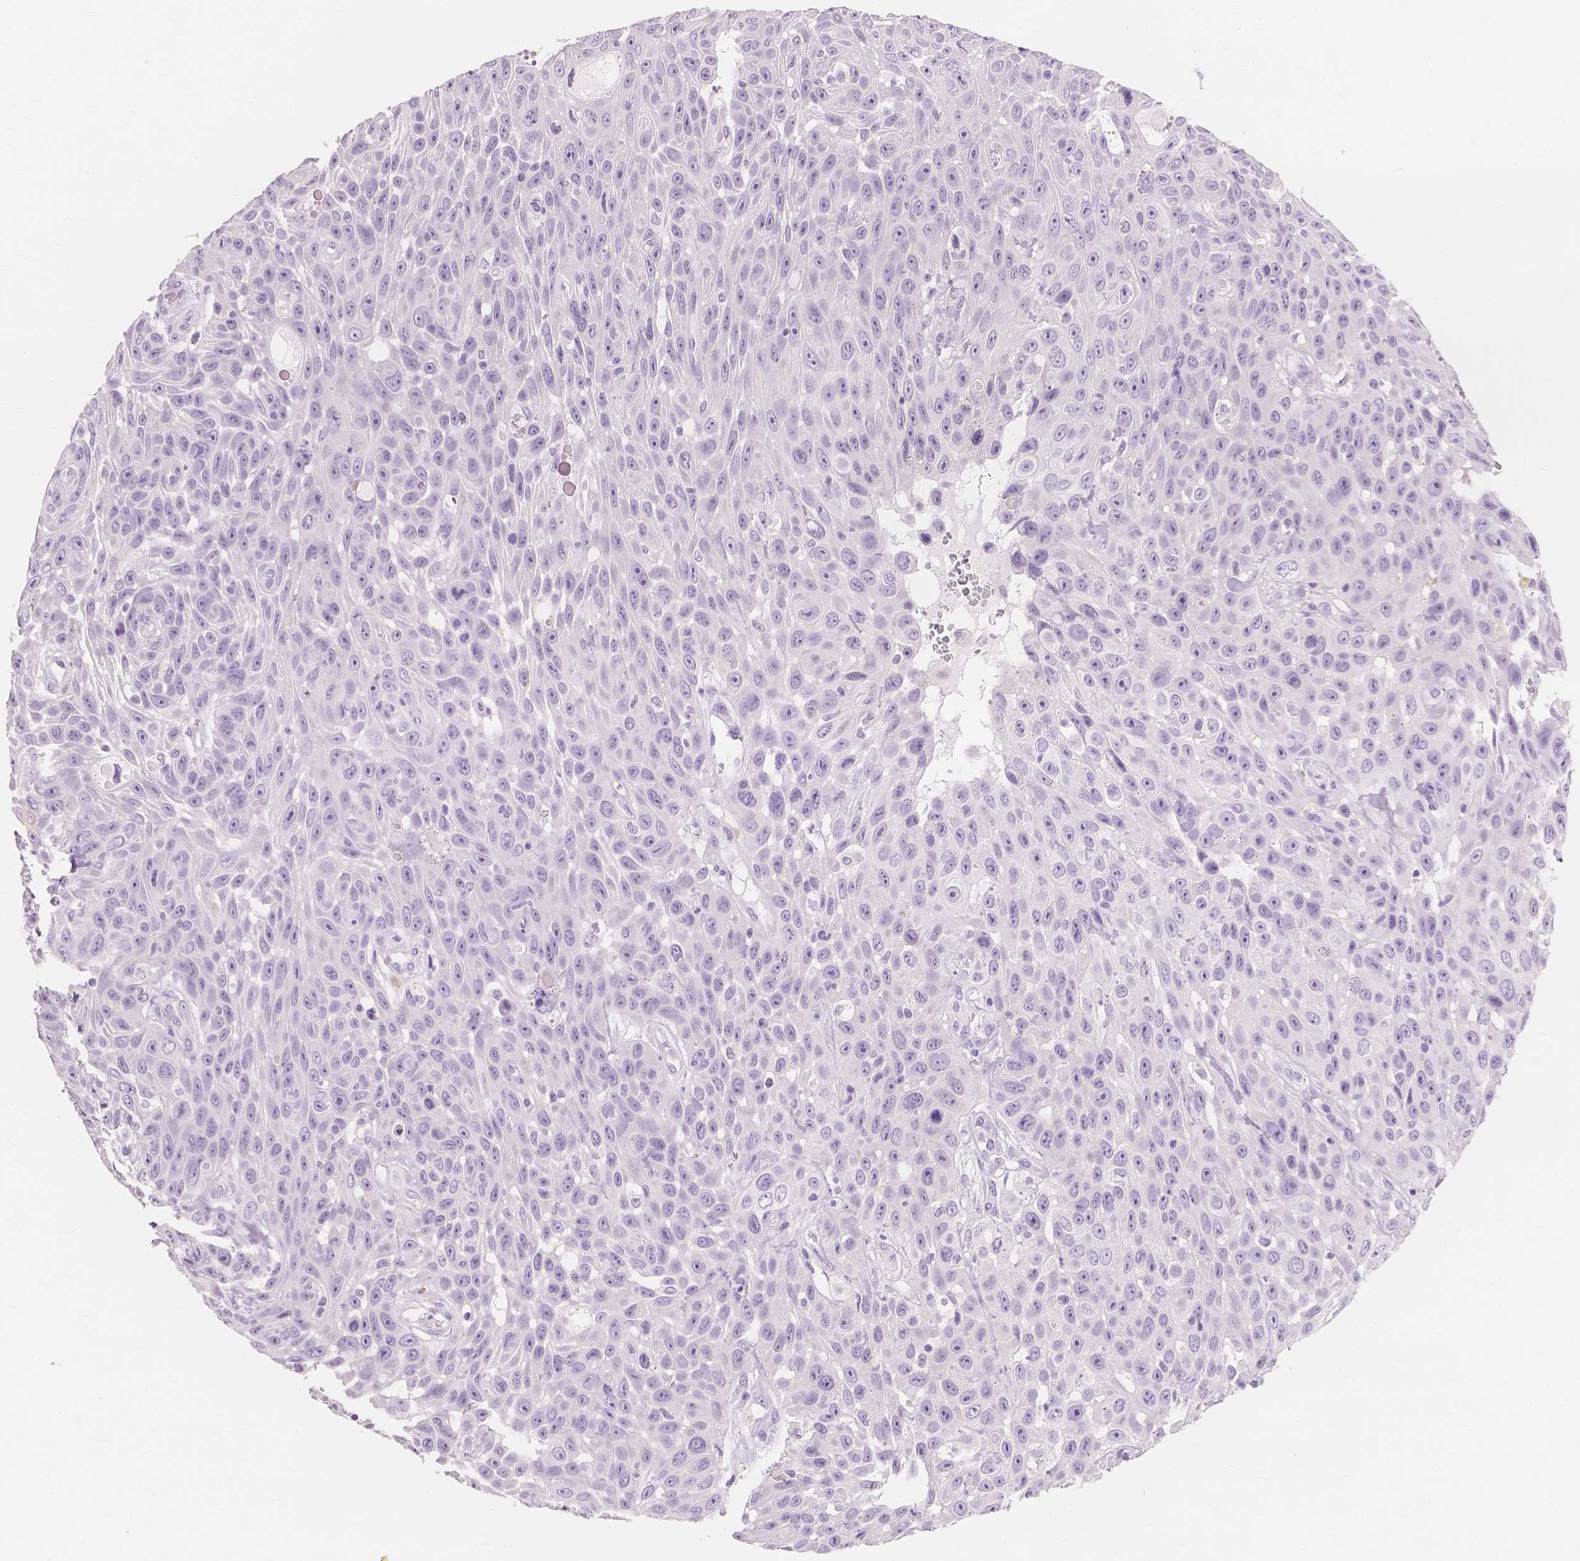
{"staining": {"intensity": "negative", "quantity": "none", "location": "none"}, "tissue": "skin cancer", "cell_type": "Tumor cells", "image_type": "cancer", "snomed": [{"axis": "morphology", "description": "Squamous cell carcinoma, NOS"}, {"axis": "topography", "description": "Skin"}], "caption": "DAB (3,3'-diaminobenzidine) immunohistochemical staining of skin cancer displays no significant positivity in tumor cells.", "gene": "MUC12", "patient": {"sex": "male", "age": 82}}